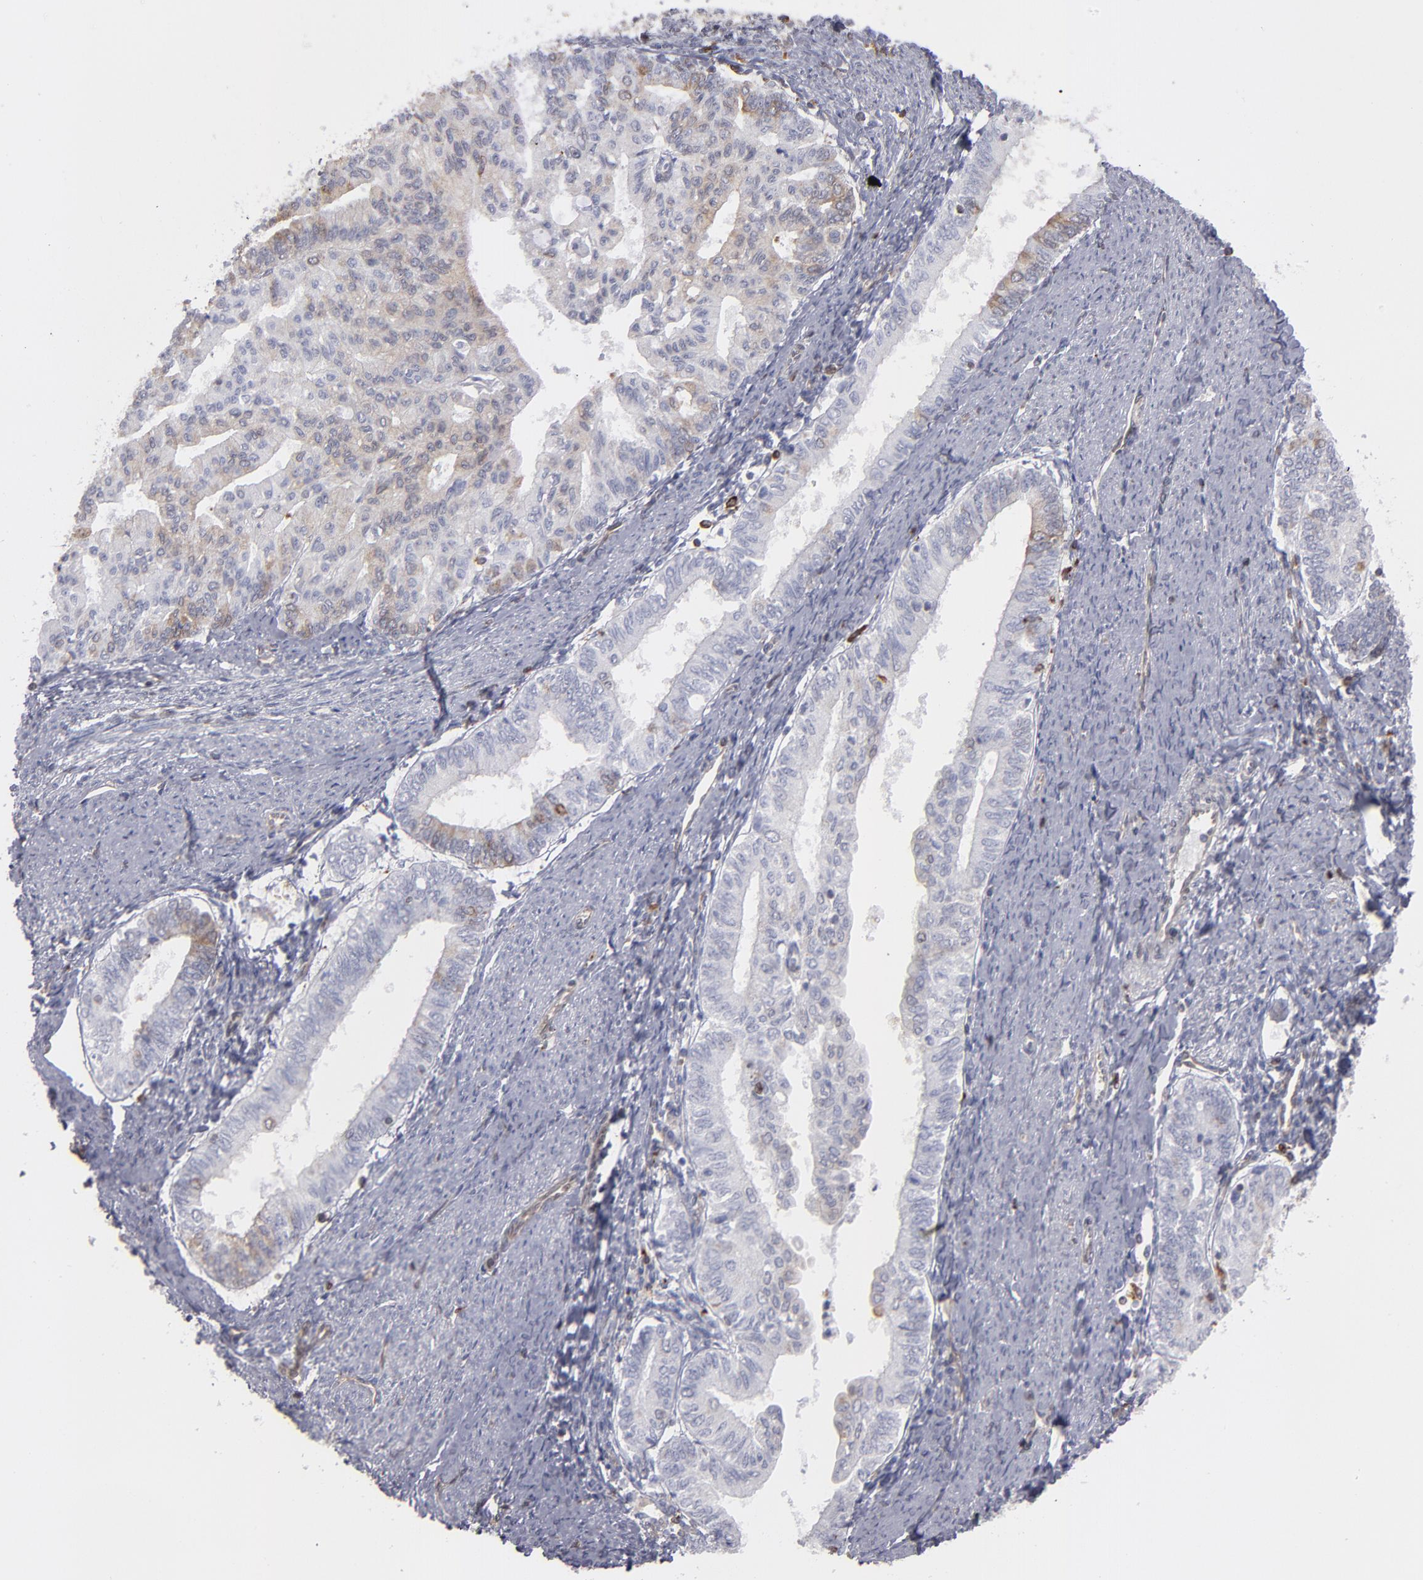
{"staining": {"intensity": "weak", "quantity": "<25%", "location": "cytoplasmic/membranous"}, "tissue": "endometrial cancer", "cell_type": "Tumor cells", "image_type": "cancer", "snomed": [{"axis": "morphology", "description": "Adenocarcinoma, NOS"}, {"axis": "topography", "description": "Endometrium"}], "caption": "Immunohistochemical staining of endometrial cancer (adenocarcinoma) shows no significant staining in tumor cells. The staining is performed using DAB brown chromogen with nuclei counter-stained in using hematoxylin.", "gene": "TMX1", "patient": {"sex": "female", "age": 66}}